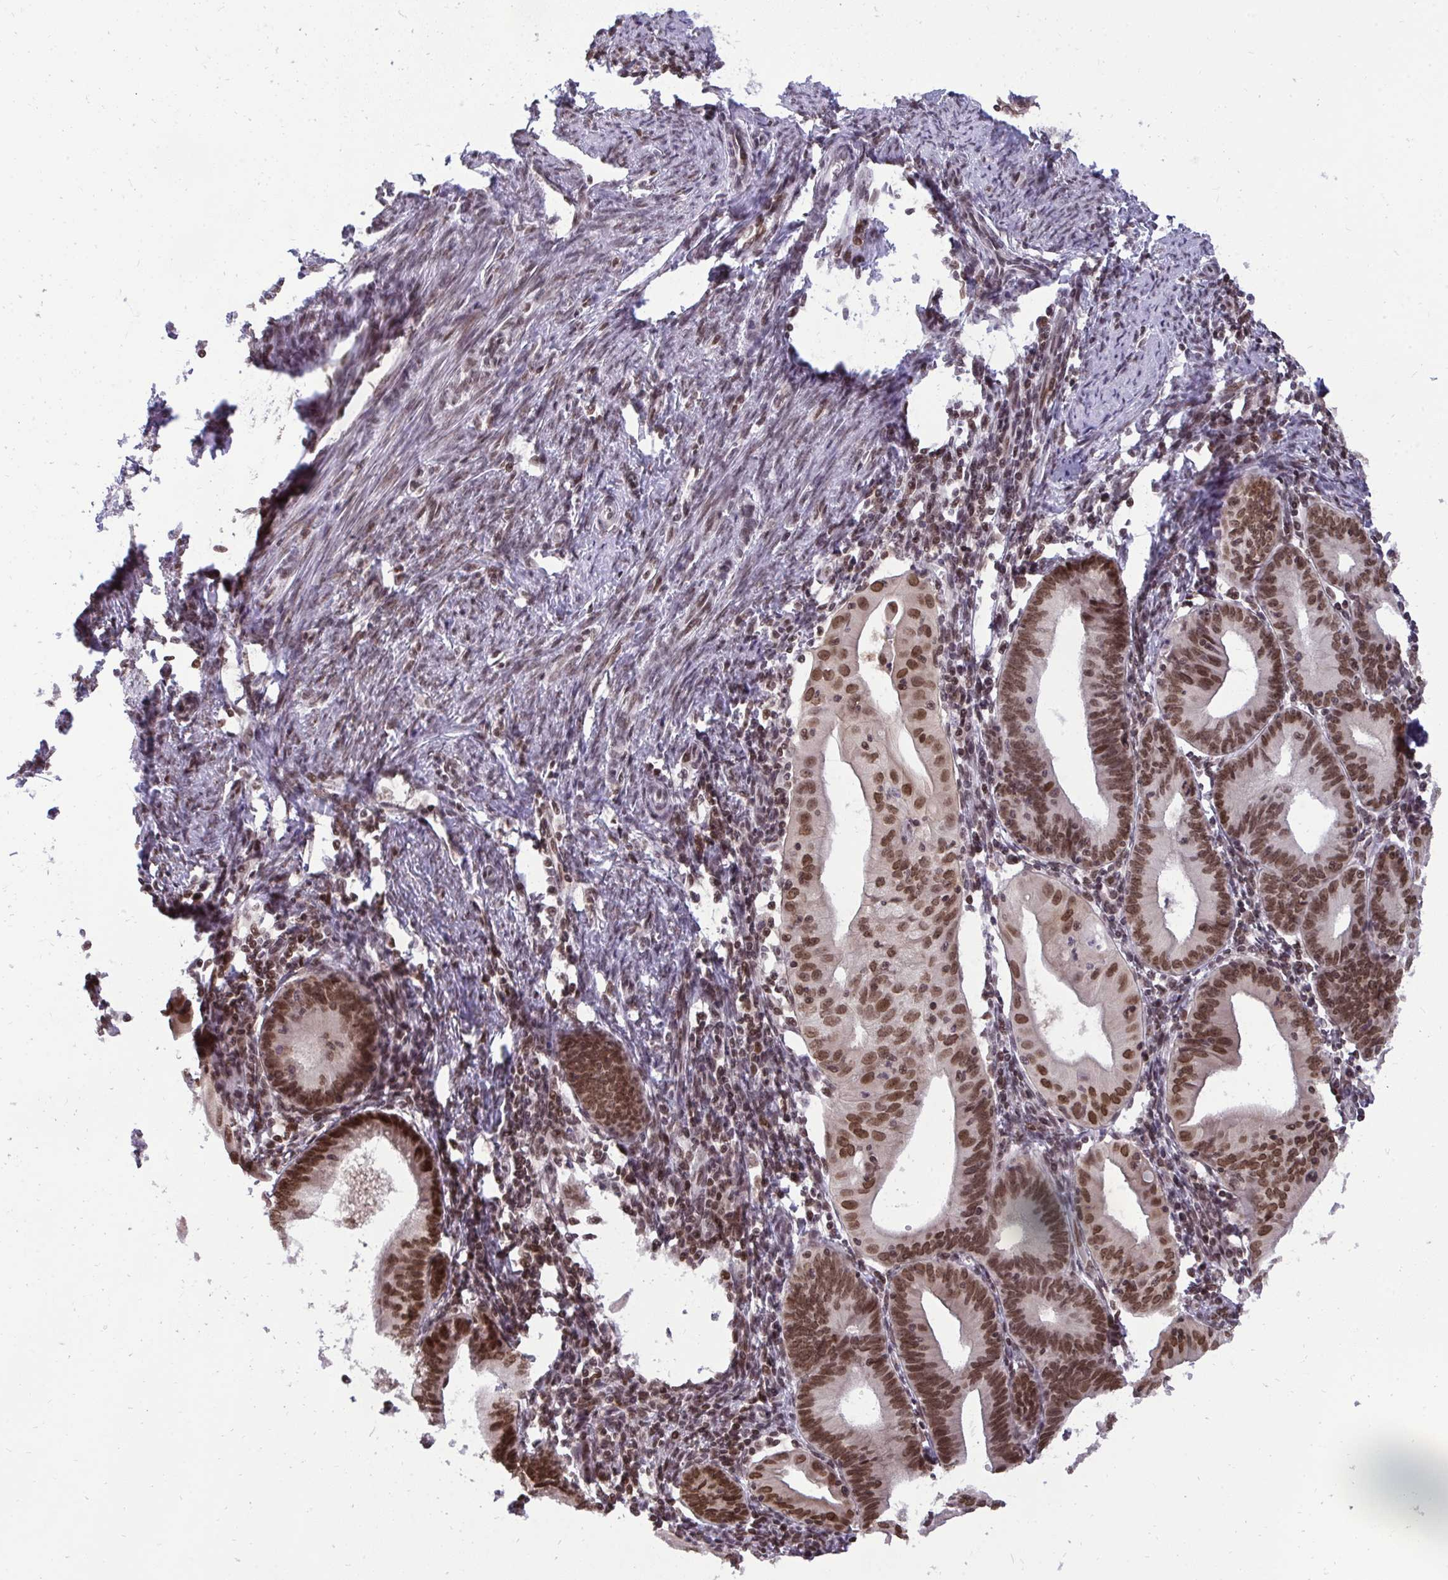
{"staining": {"intensity": "moderate", "quantity": ">75%", "location": "nuclear"}, "tissue": "endometrial cancer", "cell_type": "Tumor cells", "image_type": "cancer", "snomed": [{"axis": "morphology", "description": "Adenocarcinoma, NOS"}, {"axis": "topography", "description": "Endometrium"}], "caption": "This photomicrograph reveals immunohistochemistry staining of human endometrial adenocarcinoma, with medium moderate nuclear staining in approximately >75% of tumor cells.", "gene": "JPT1", "patient": {"sex": "female", "age": 60}}